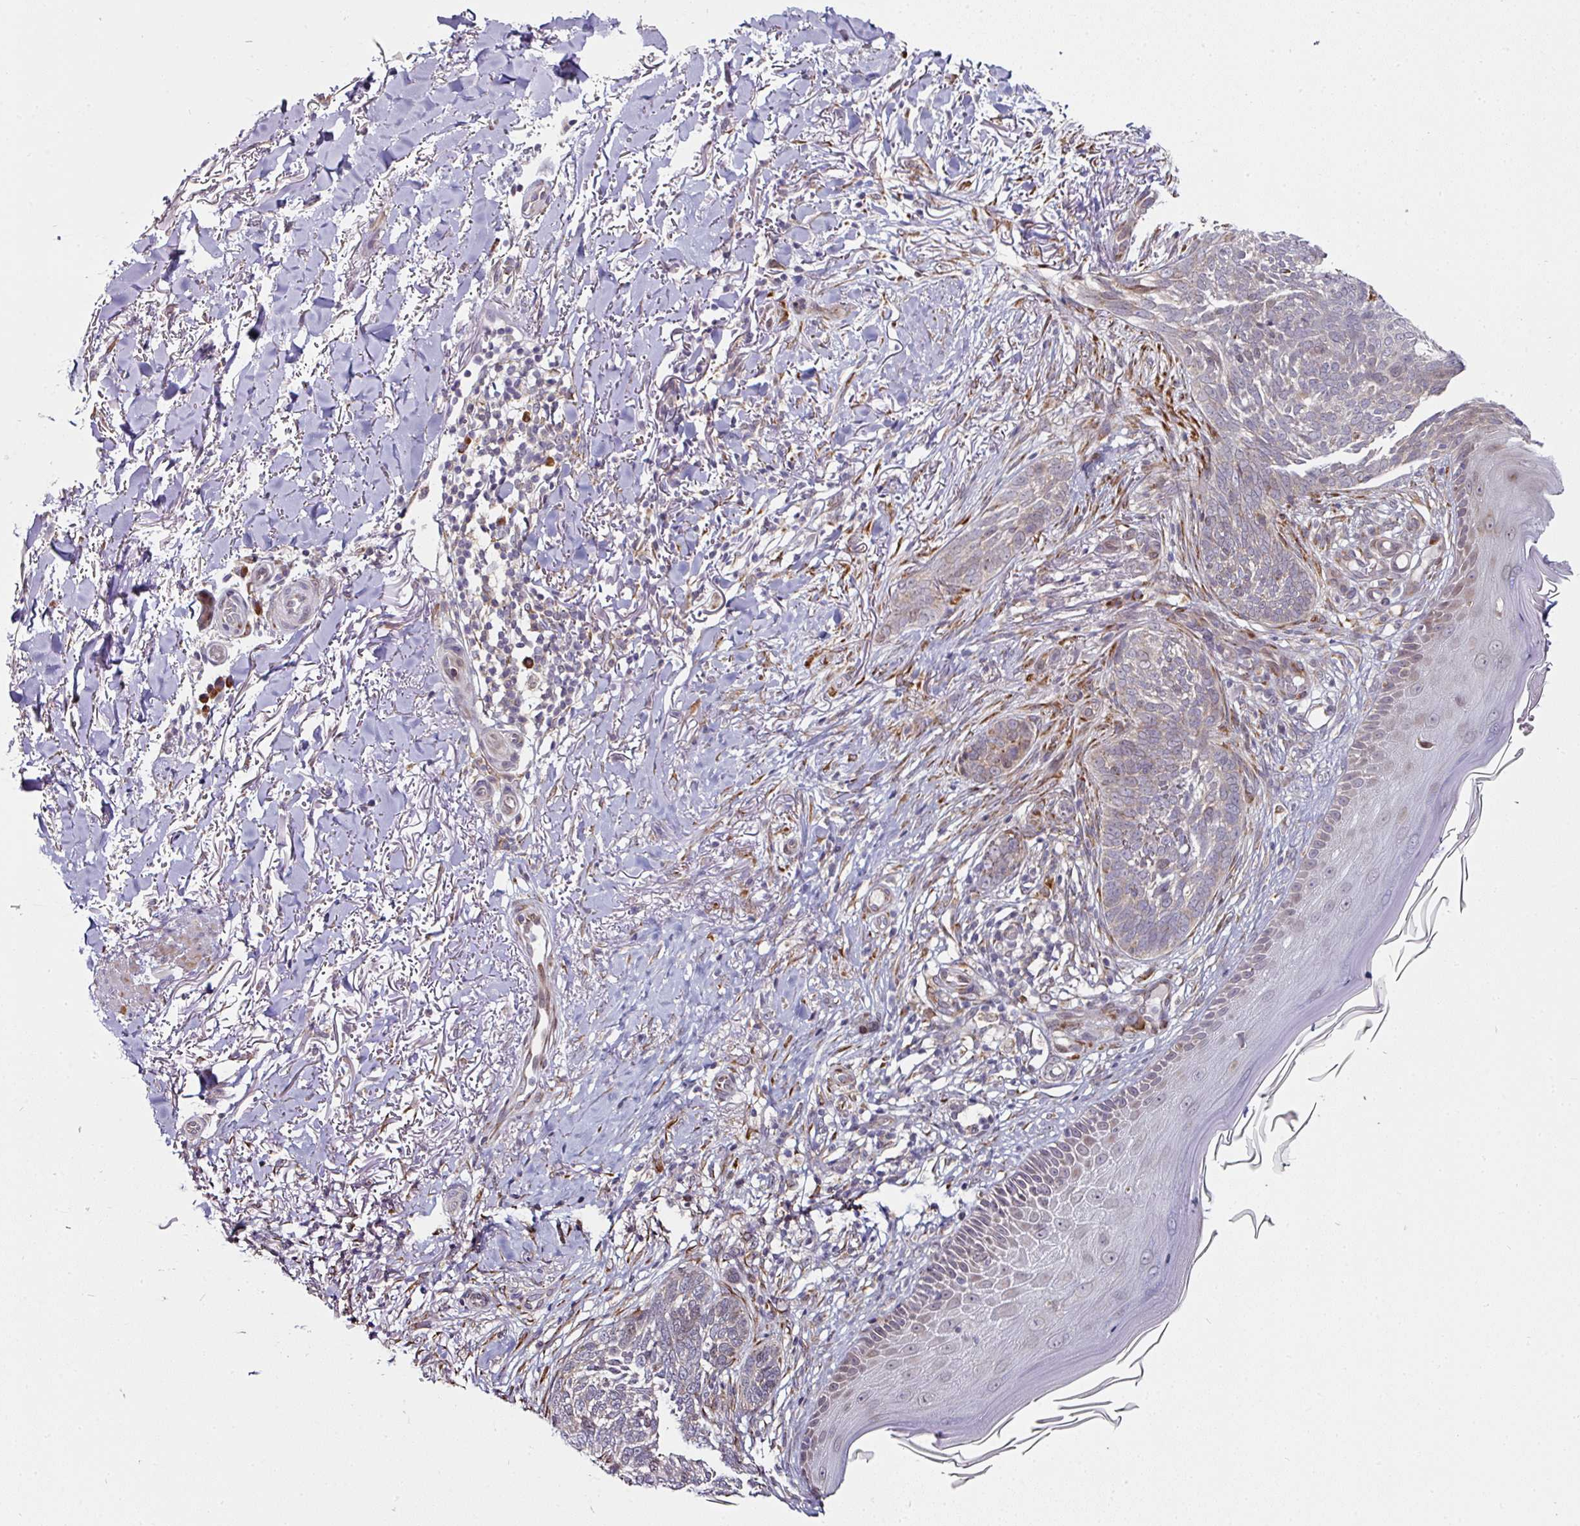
{"staining": {"intensity": "weak", "quantity": "<25%", "location": "cytoplasmic/membranous"}, "tissue": "skin cancer", "cell_type": "Tumor cells", "image_type": "cancer", "snomed": [{"axis": "morphology", "description": "Normal tissue, NOS"}, {"axis": "morphology", "description": "Basal cell carcinoma"}, {"axis": "topography", "description": "Skin"}], "caption": "Skin basal cell carcinoma was stained to show a protein in brown. There is no significant staining in tumor cells. Brightfield microscopy of immunohistochemistry (IHC) stained with DAB (3,3'-diaminobenzidine) (brown) and hematoxylin (blue), captured at high magnification.", "gene": "APOLD1", "patient": {"sex": "female", "age": 67}}